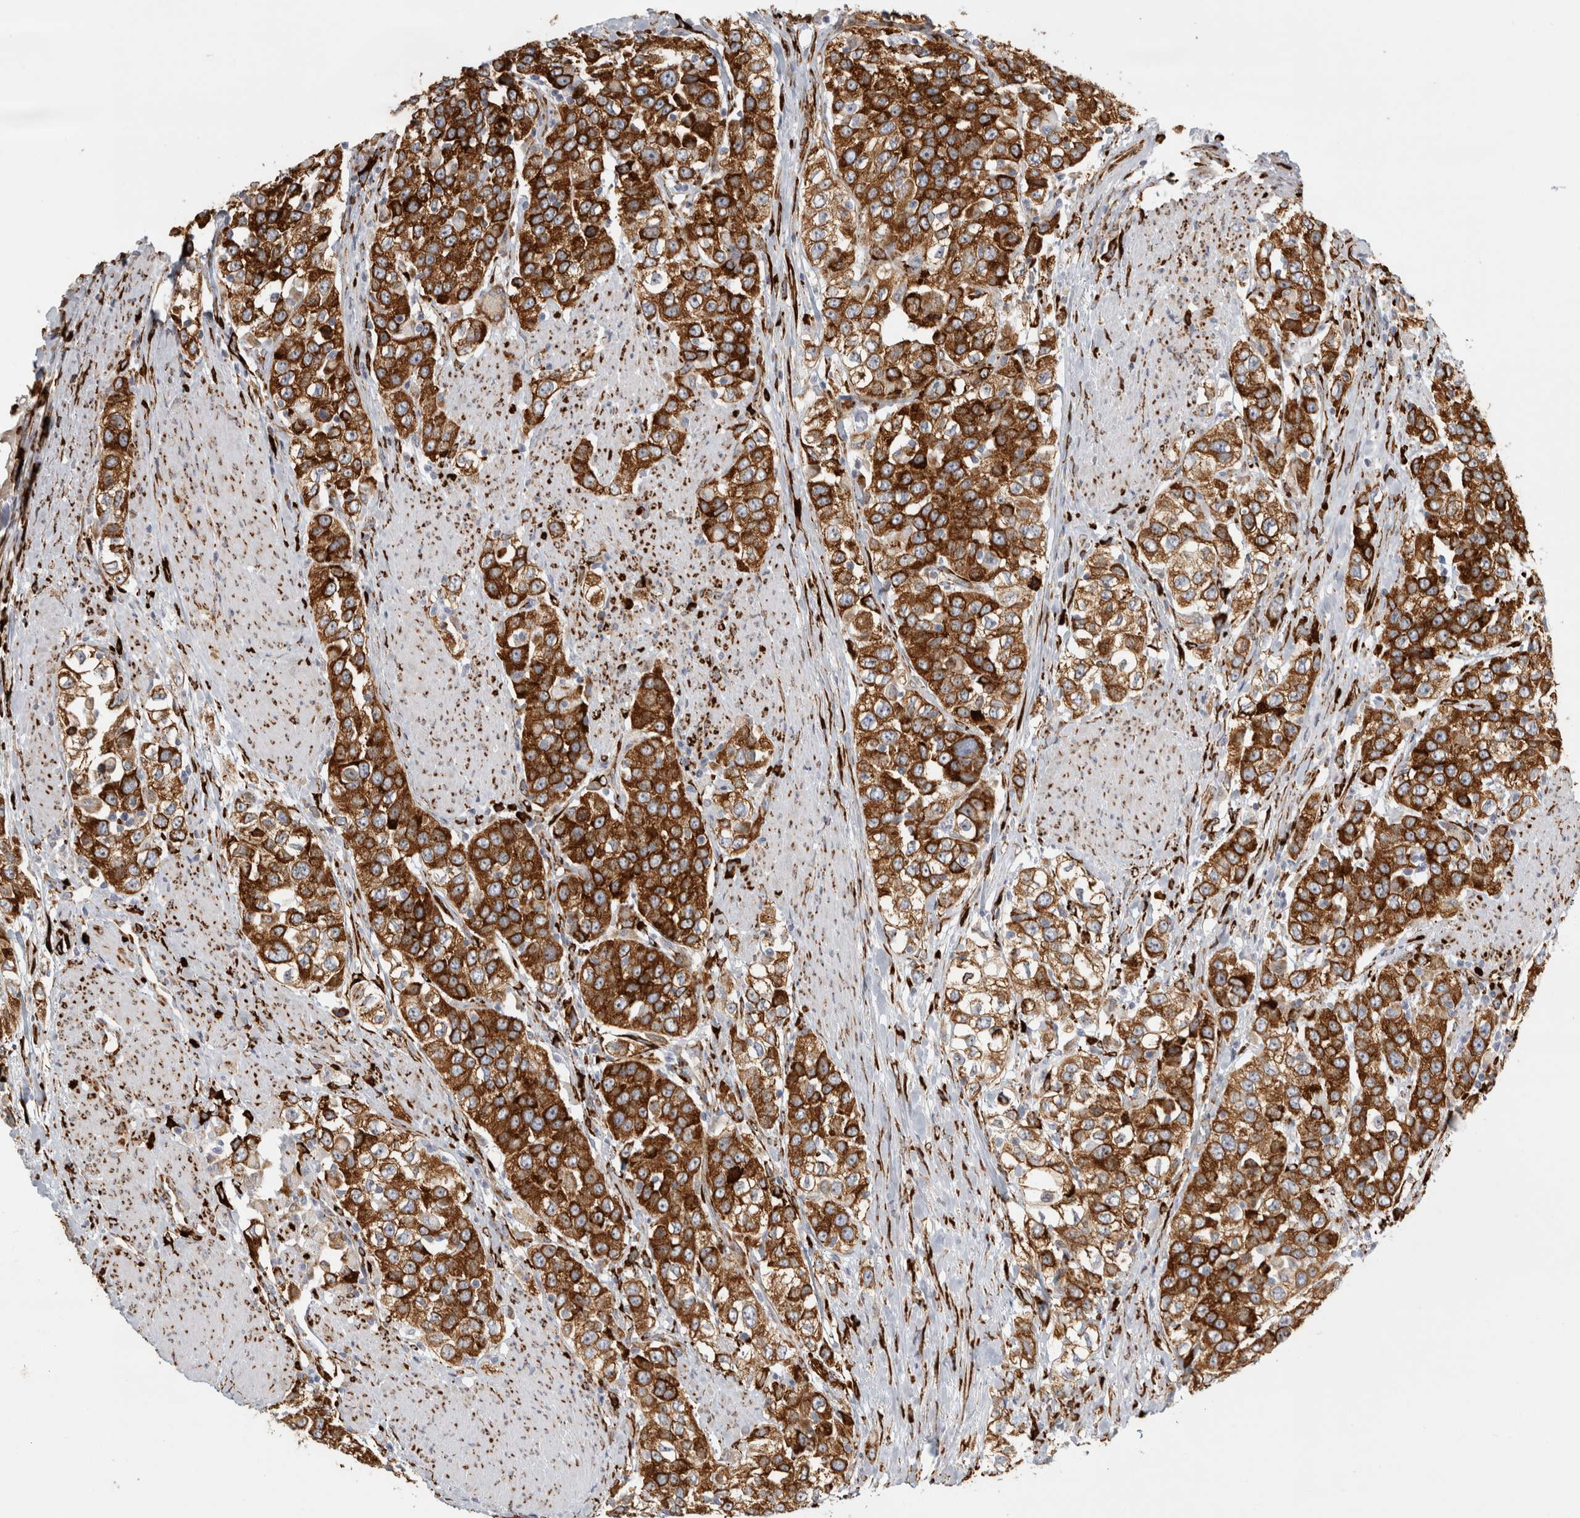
{"staining": {"intensity": "strong", "quantity": ">75%", "location": "cytoplasmic/membranous"}, "tissue": "urothelial cancer", "cell_type": "Tumor cells", "image_type": "cancer", "snomed": [{"axis": "morphology", "description": "Urothelial carcinoma, High grade"}, {"axis": "topography", "description": "Urinary bladder"}], "caption": "A histopathology image showing strong cytoplasmic/membranous positivity in about >75% of tumor cells in urothelial cancer, as visualized by brown immunohistochemical staining.", "gene": "OSTN", "patient": {"sex": "female", "age": 80}}